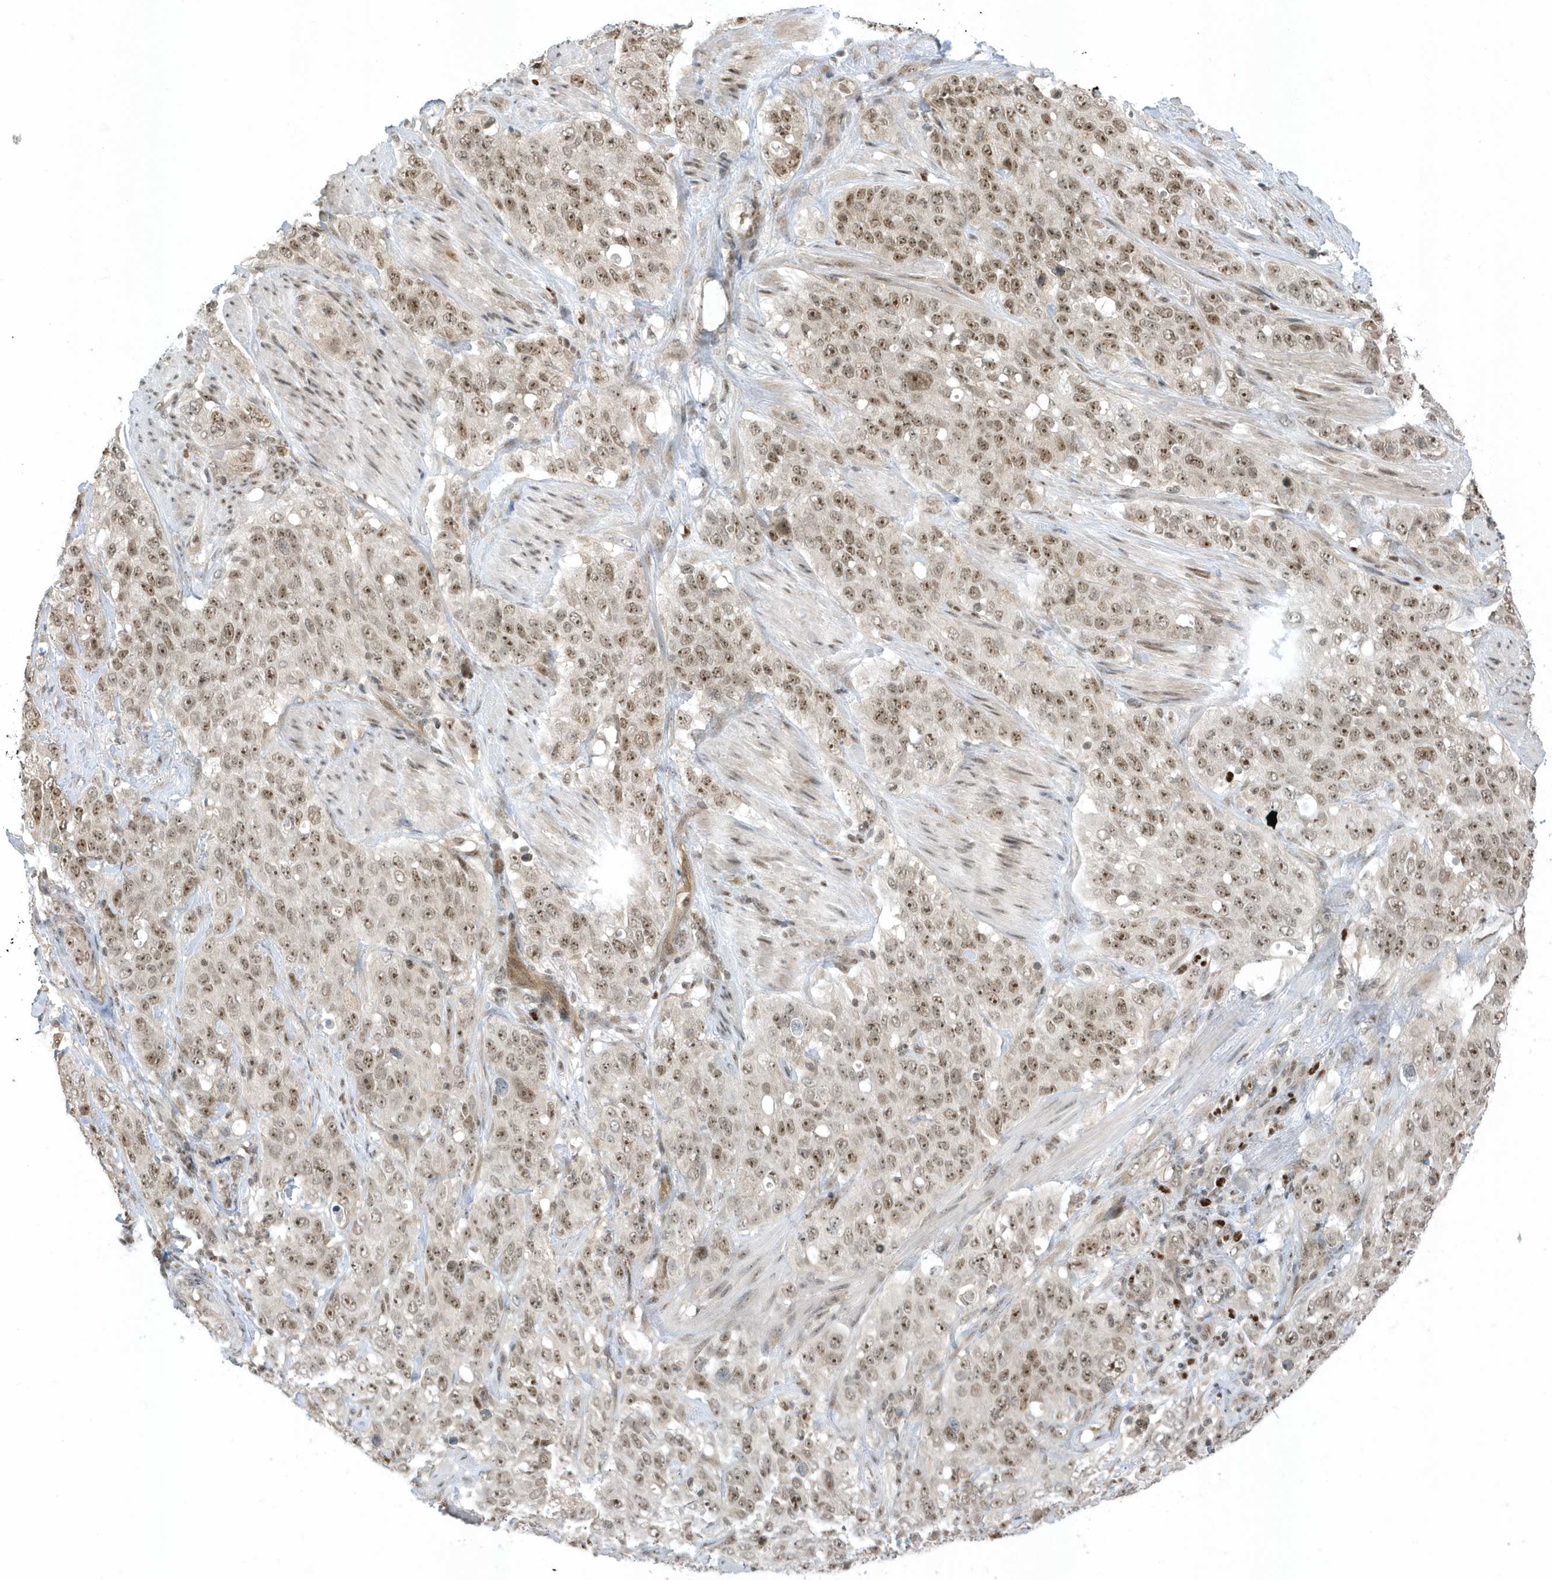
{"staining": {"intensity": "moderate", "quantity": ">75%", "location": "nuclear"}, "tissue": "stomach cancer", "cell_type": "Tumor cells", "image_type": "cancer", "snomed": [{"axis": "morphology", "description": "Adenocarcinoma, NOS"}, {"axis": "topography", "description": "Stomach"}], "caption": "The immunohistochemical stain labels moderate nuclear staining in tumor cells of adenocarcinoma (stomach) tissue.", "gene": "ZNF740", "patient": {"sex": "male", "age": 48}}